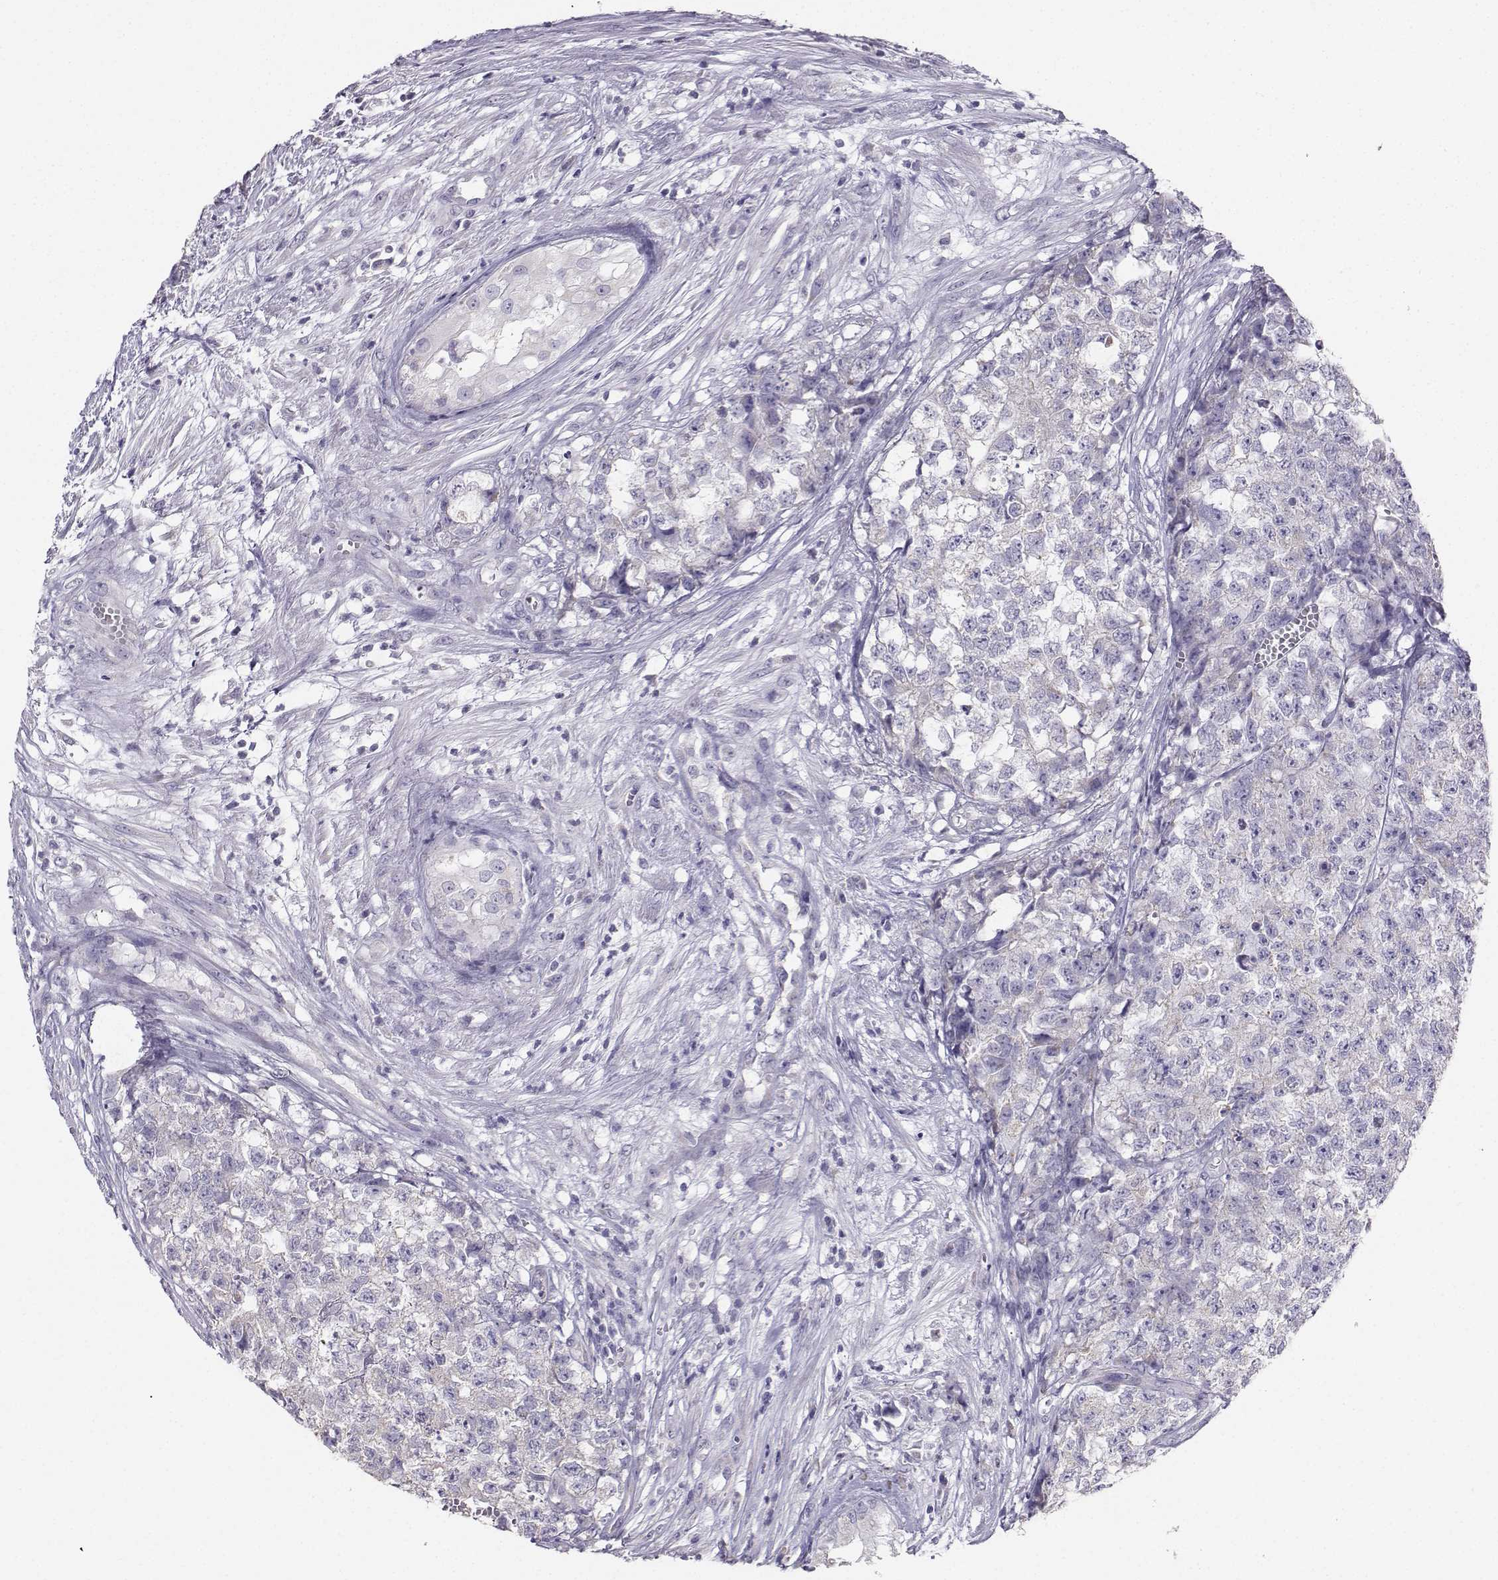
{"staining": {"intensity": "negative", "quantity": "none", "location": "none"}, "tissue": "testis cancer", "cell_type": "Tumor cells", "image_type": "cancer", "snomed": [{"axis": "morphology", "description": "Seminoma, NOS"}, {"axis": "morphology", "description": "Carcinoma, Embryonal, NOS"}, {"axis": "topography", "description": "Testis"}], "caption": "Testis cancer stained for a protein using immunohistochemistry demonstrates no expression tumor cells.", "gene": "AVP", "patient": {"sex": "male", "age": 22}}